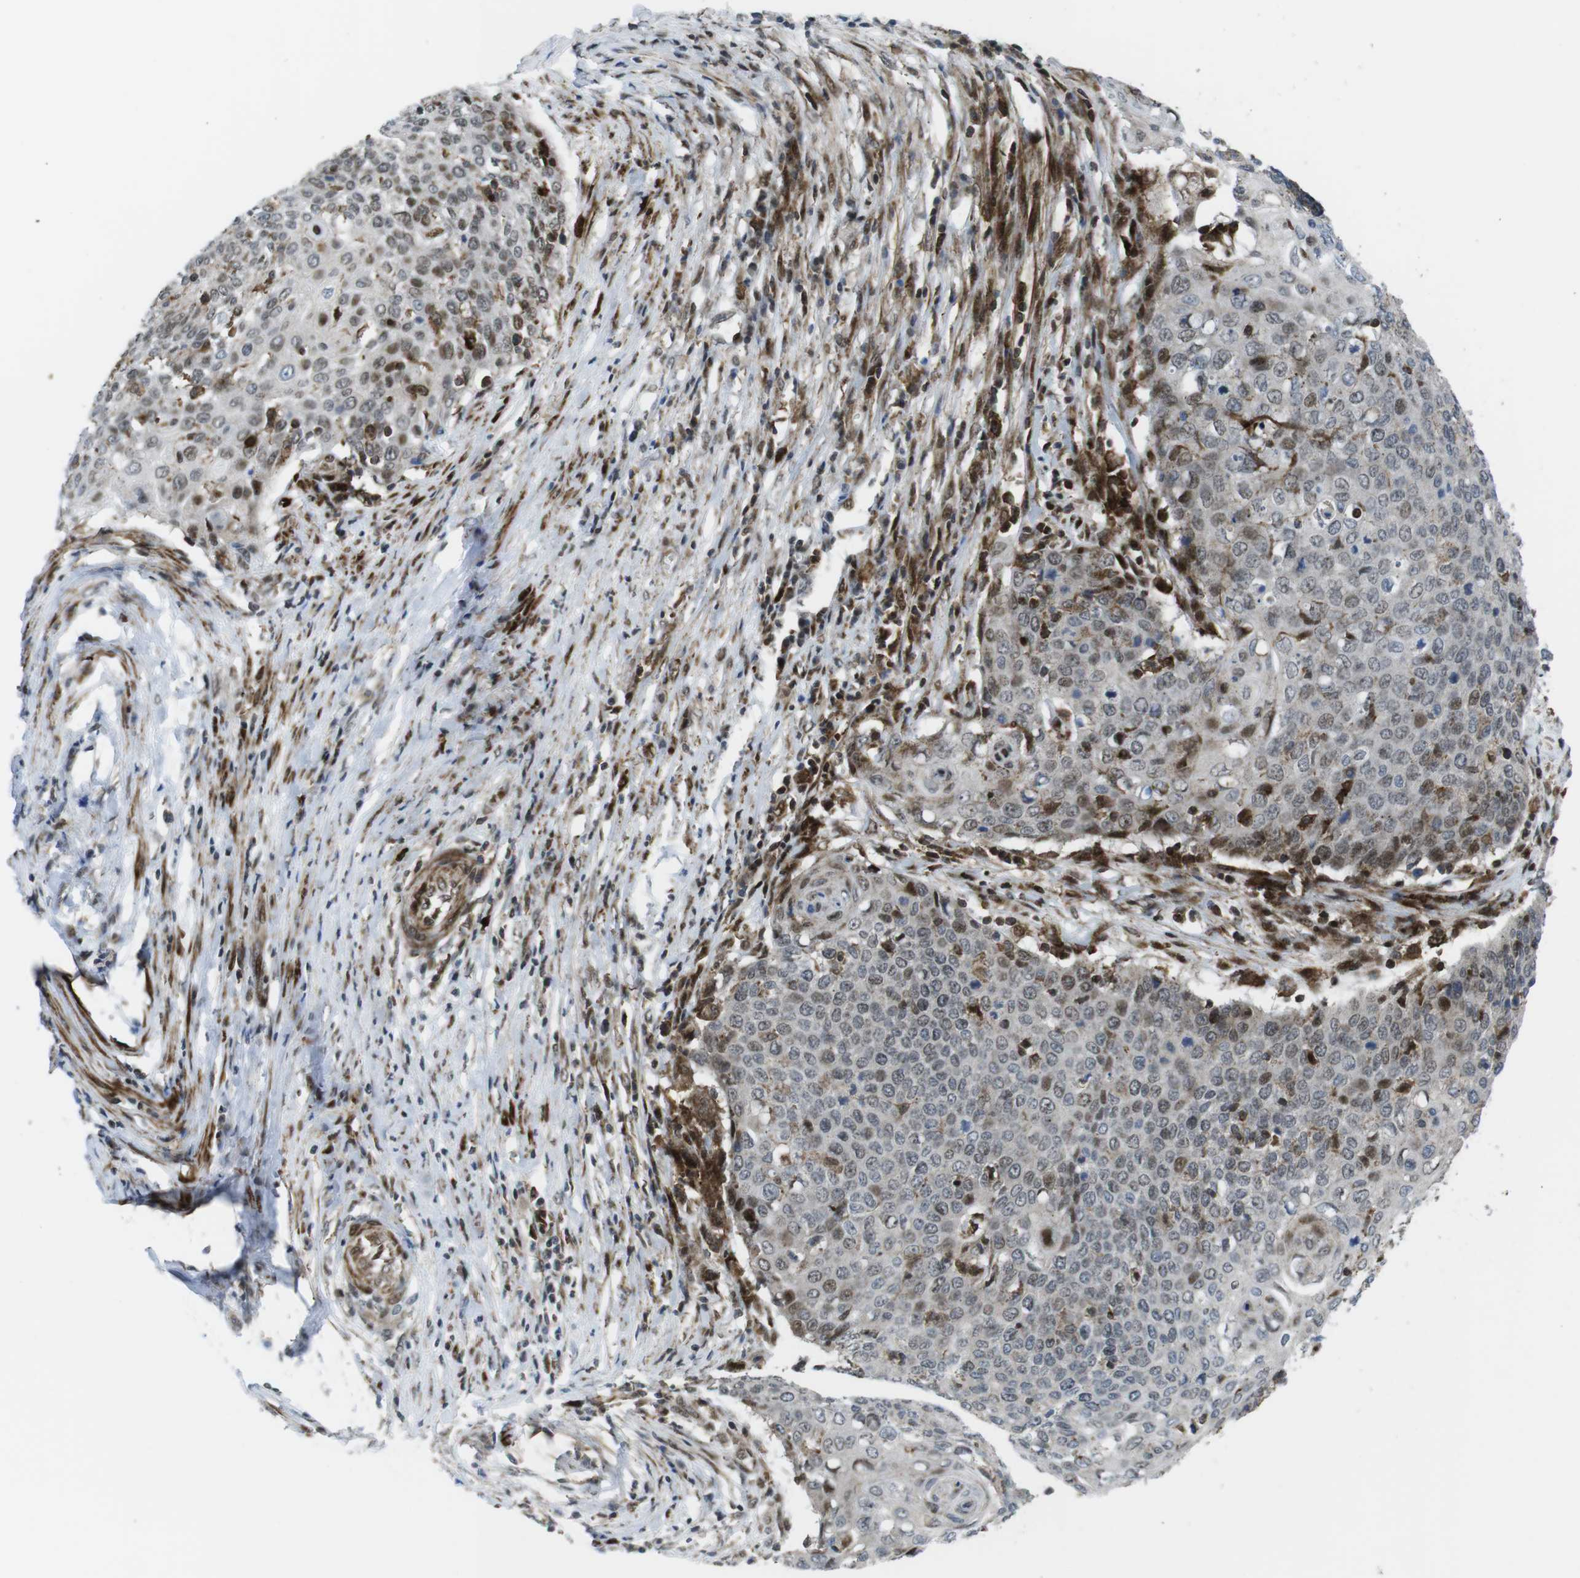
{"staining": {"intensity": "negative", "quantity": "none", "location": "none"}, "tissue": "cervical cancer", "cell_type": "Tumor cells", "image_type": "cancer", "snomed": [{"axis": "morphology", "description": "Squamous cell carcinoma, NOS"}, {"axis": "topography", "description": "Cervix"}], "caption": "Immunohistochemical staining of human cervical cancer (squamous cell carcinoma) reveals no significant expression in tumor cells.", "gene": "CUL7", "patient": {"sex": "female", "age": 39}}